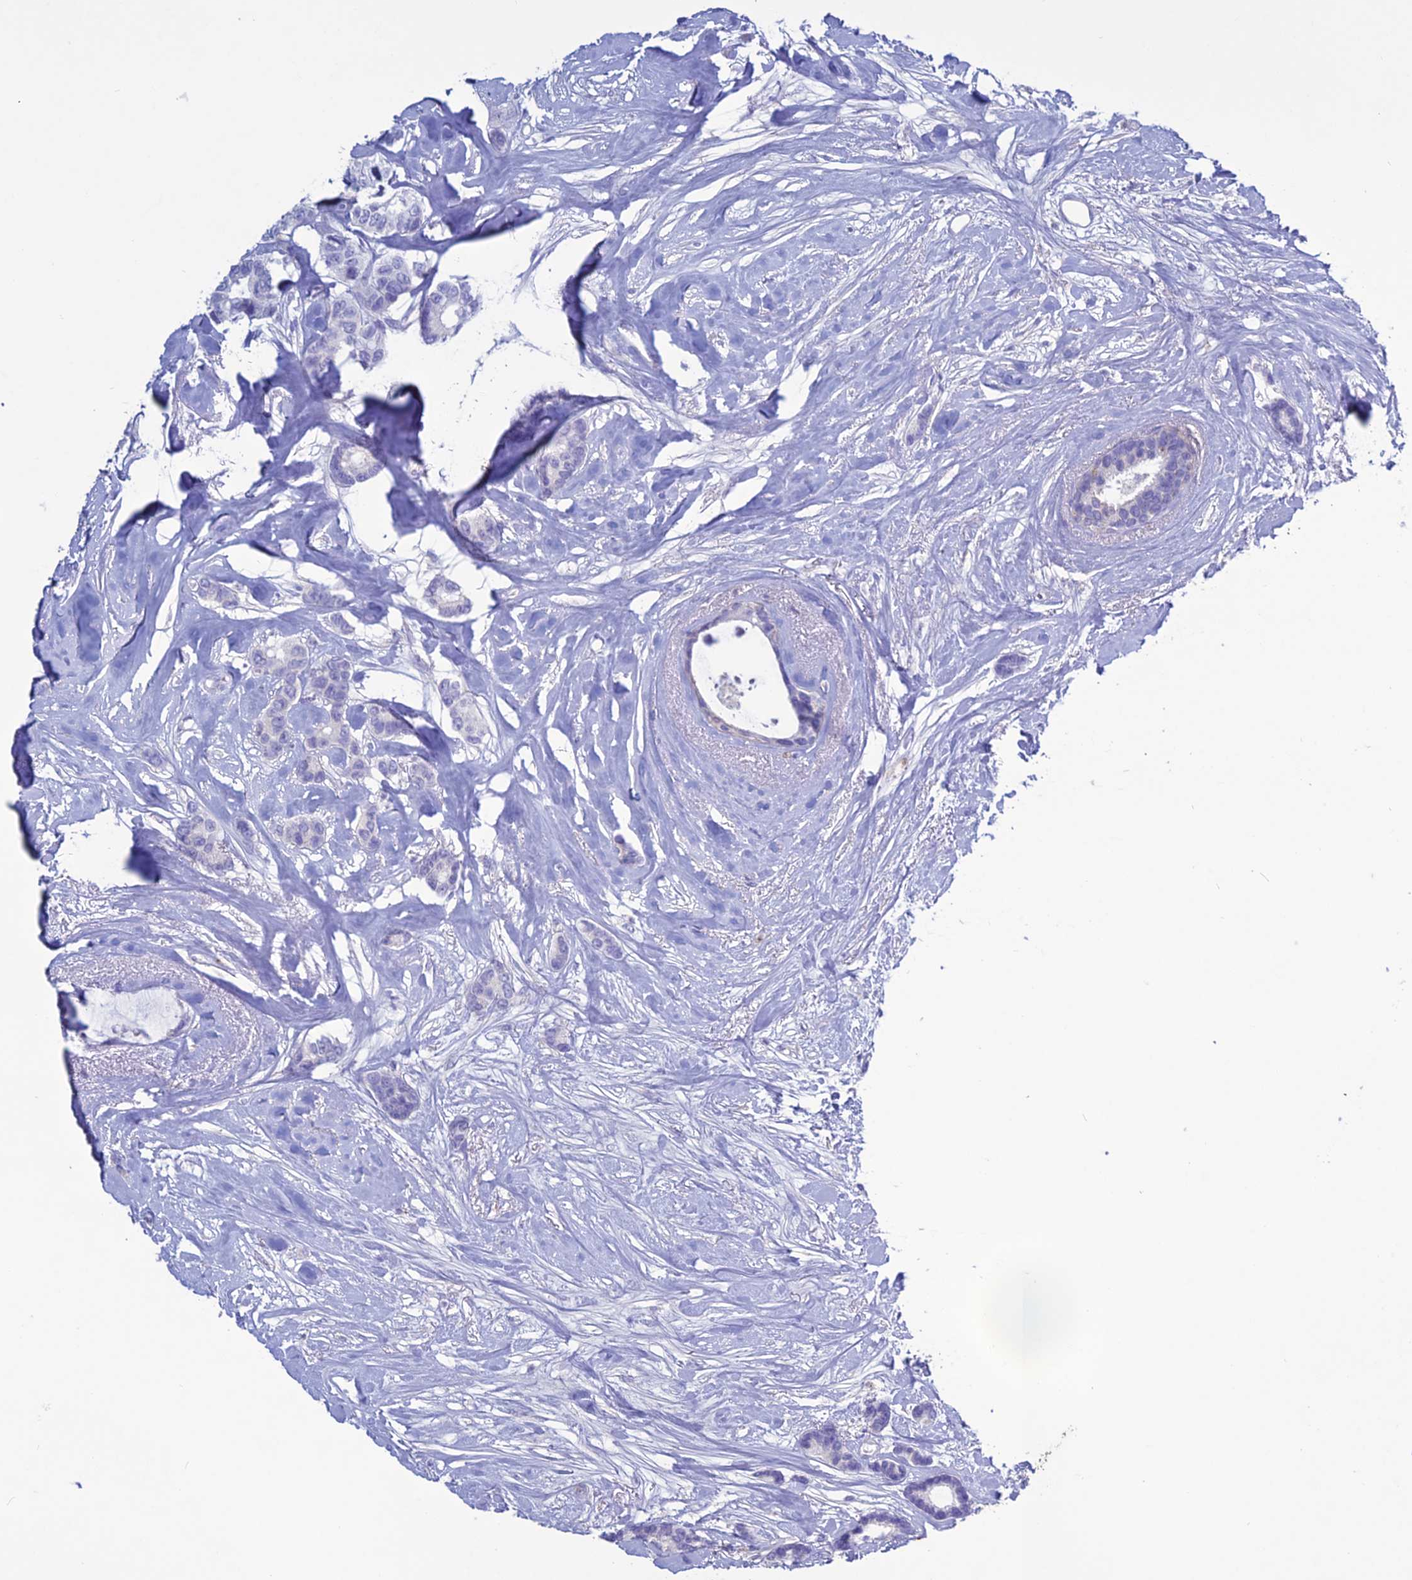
{"staining": {"intensity": "negative", "quantity": "none", "location": "none"}, "tissue": "breast cancer", "cell_type": "Tumor cells", "image_type": "cancer", "snomed": [{"axis": "morphology", "description": "Duct carcinoma"}, {"axis": "topography", "description": "Breast"}], "caption": "An image of infiltrating ductal carcinoma (breast) stained for a protein shows no brown staining in tumor cells. Brightfield microscopy of immunohistochemistry stained with DAB (brown) and hematoxylin (blue), captured at high magnification.", "gene": "CLEC2L", "patient": {"sex": "female", "age": 87}}